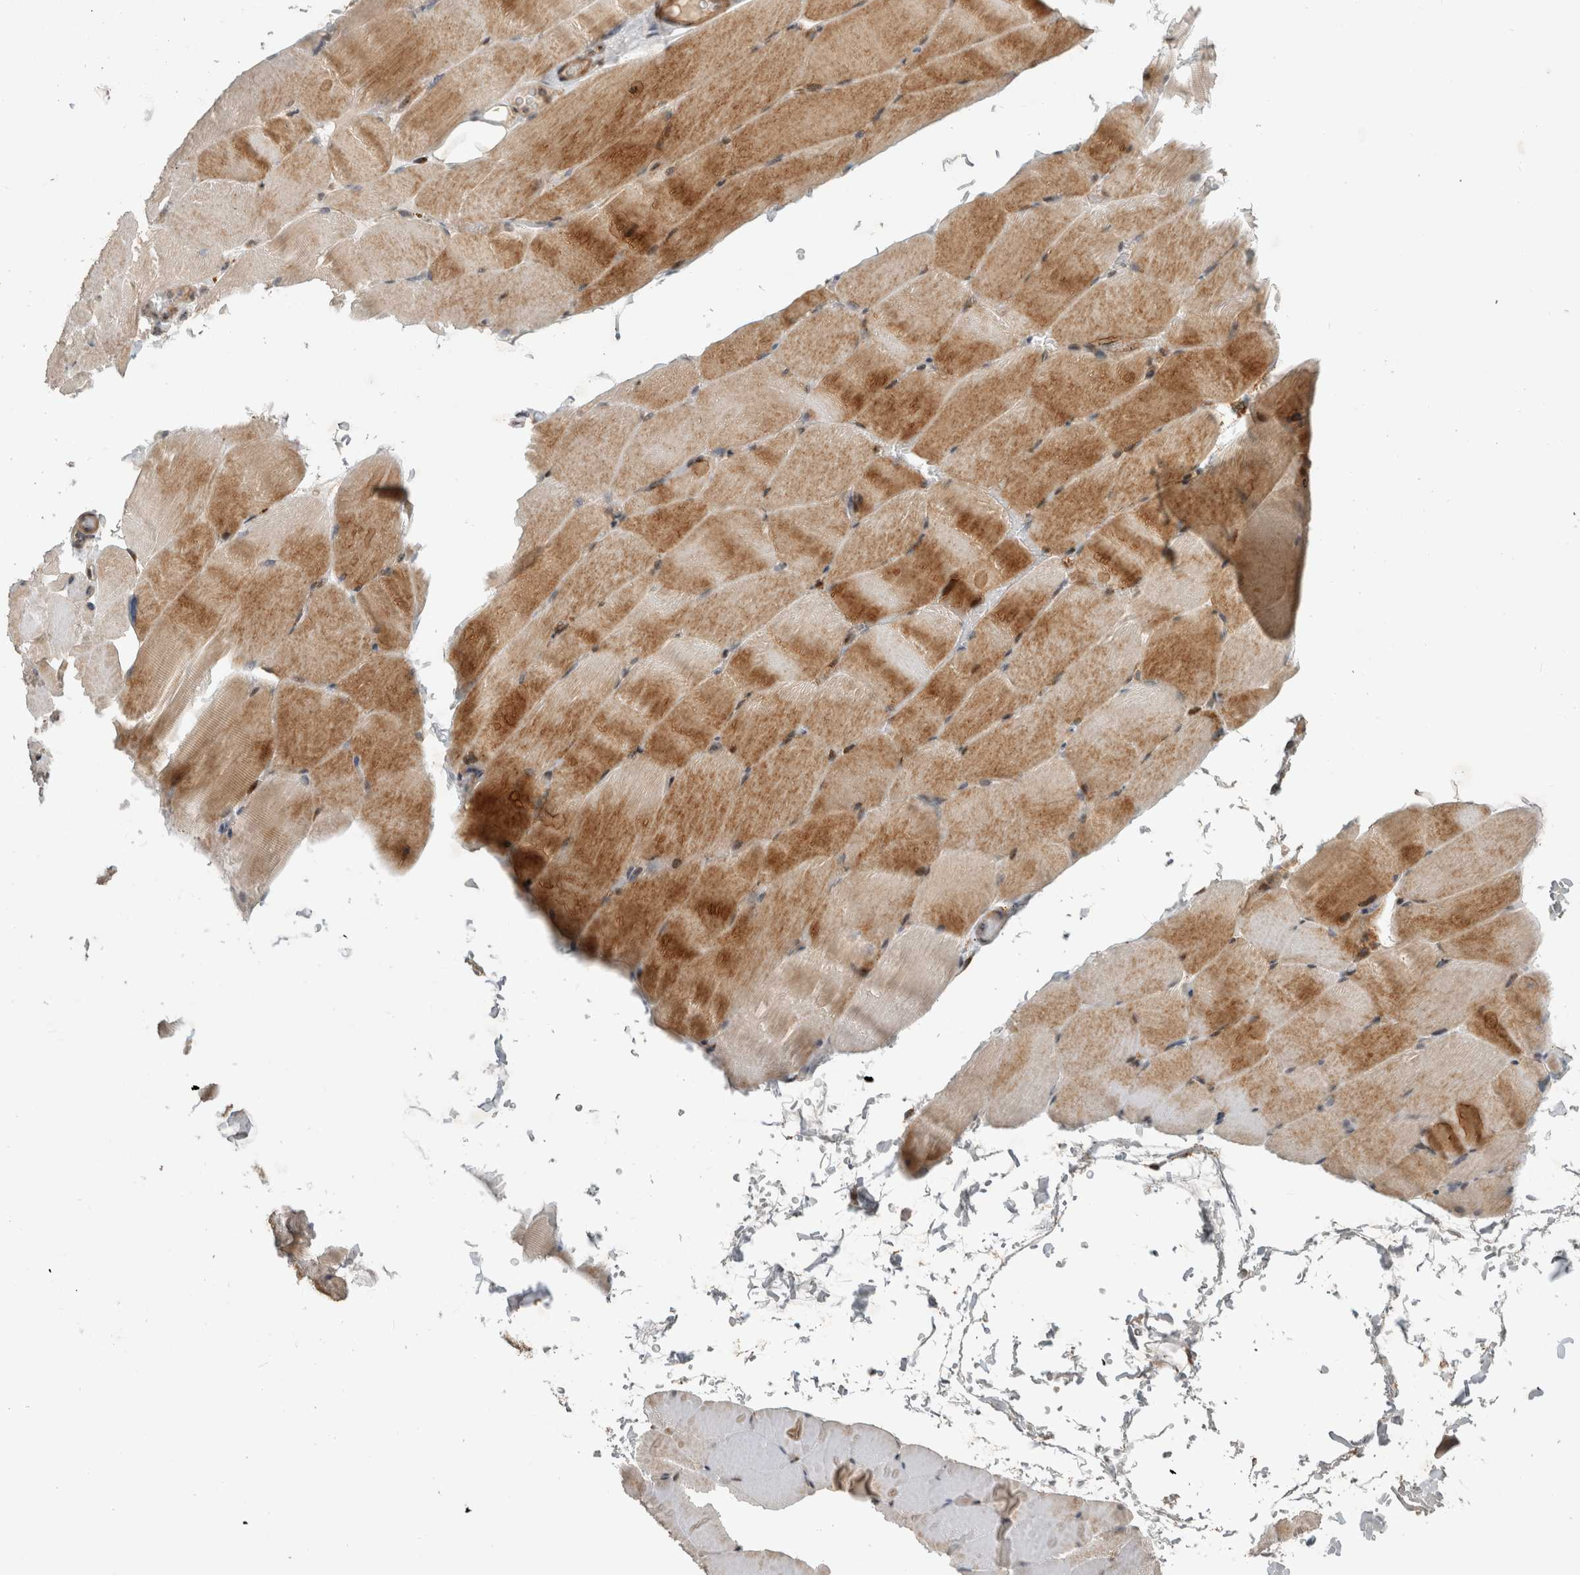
{"staining": {"intensity": "moderate", "quantity": ">75%", "location": "cytoplasmic/membranous,nuclear"}, "tissue": "skeletal muscle", "cell_type": "Myocytes", "image_type": "normal", "snomed": [{"axis": "morphology", "description": "Normal tissue, NOS"}, {"axis": "topography", "description": "Skeletal muscle"}, {"axis": "topography", "description": "Parathyroid gland"}], "caption": "IHC photomicrograph of normal skeletal muscle: skeletal muscle stained using immunohistochemistry exhibits medium levels of moderate protein expression localized specifically in the cytoplasmic/membranous,nuclear of myocytes, appearing as a cytoplasmic/membranous,nuclear brown color.", "gene": "INSRR", "patient": {"sex": "female", "age": 37}}